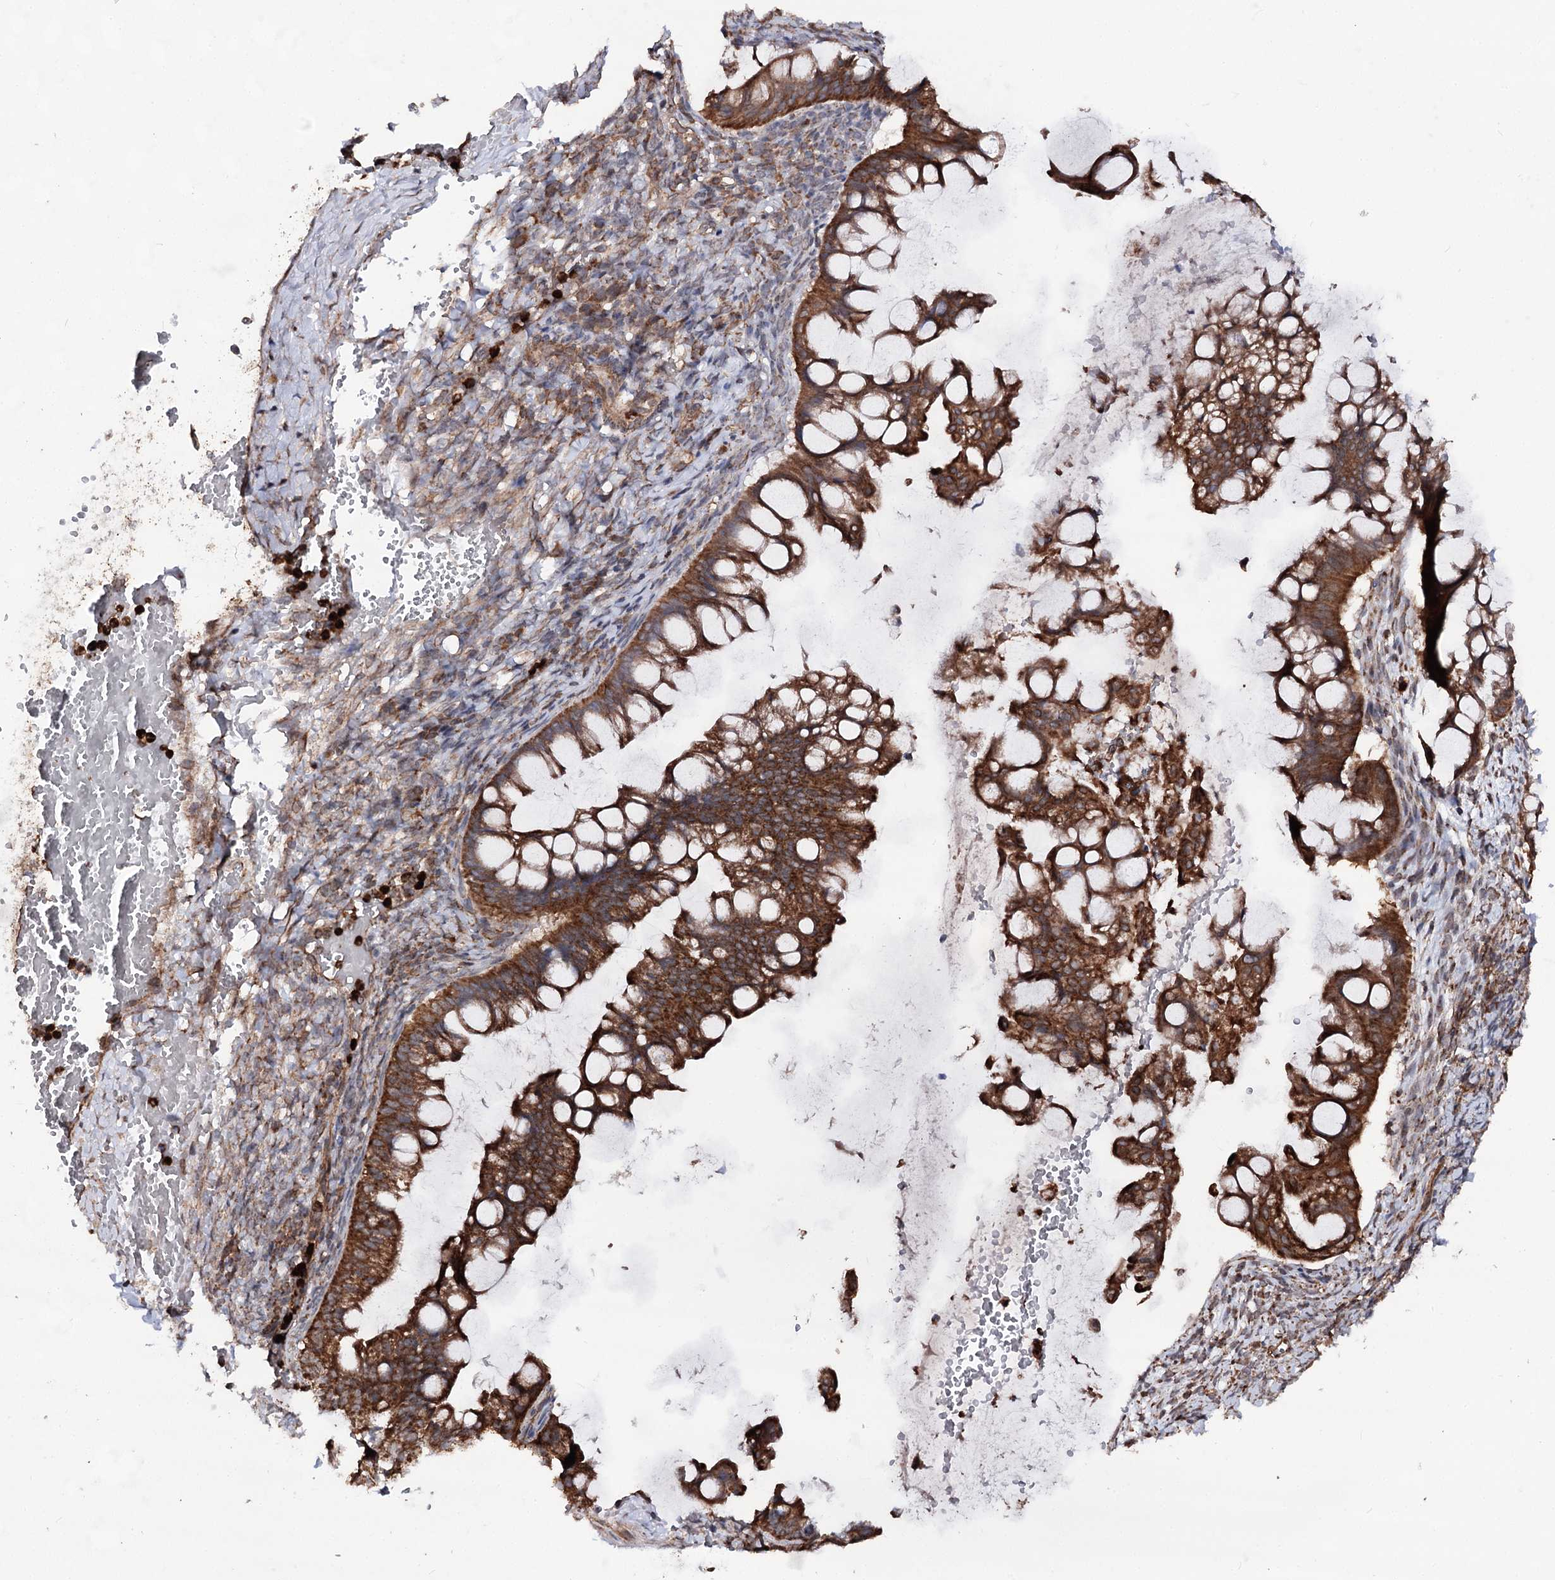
{"staining": {"intensity": "strong", "quantity": ">75%", "location": "cytoplasmic/membranous"}, "tissue": "ovarian cancer", "cell_type": "Tumor cells", "image_type": "cancer", "snomed": [{"axis": "morphology", "description": "Cystadenocarcinoma, mucinous, NOS"}, {"axis": "topography", "description": "Ovary"}], "caption": "Human mucinous cystadenocarcinoma (ovarian) stained for a protein (brown) displays strong cytoplasmic/membranous positive positivity in about >75% of tumor cells.", "gene": "FGFR1OP2", "patient": {"sex": "female", "age": 73}}